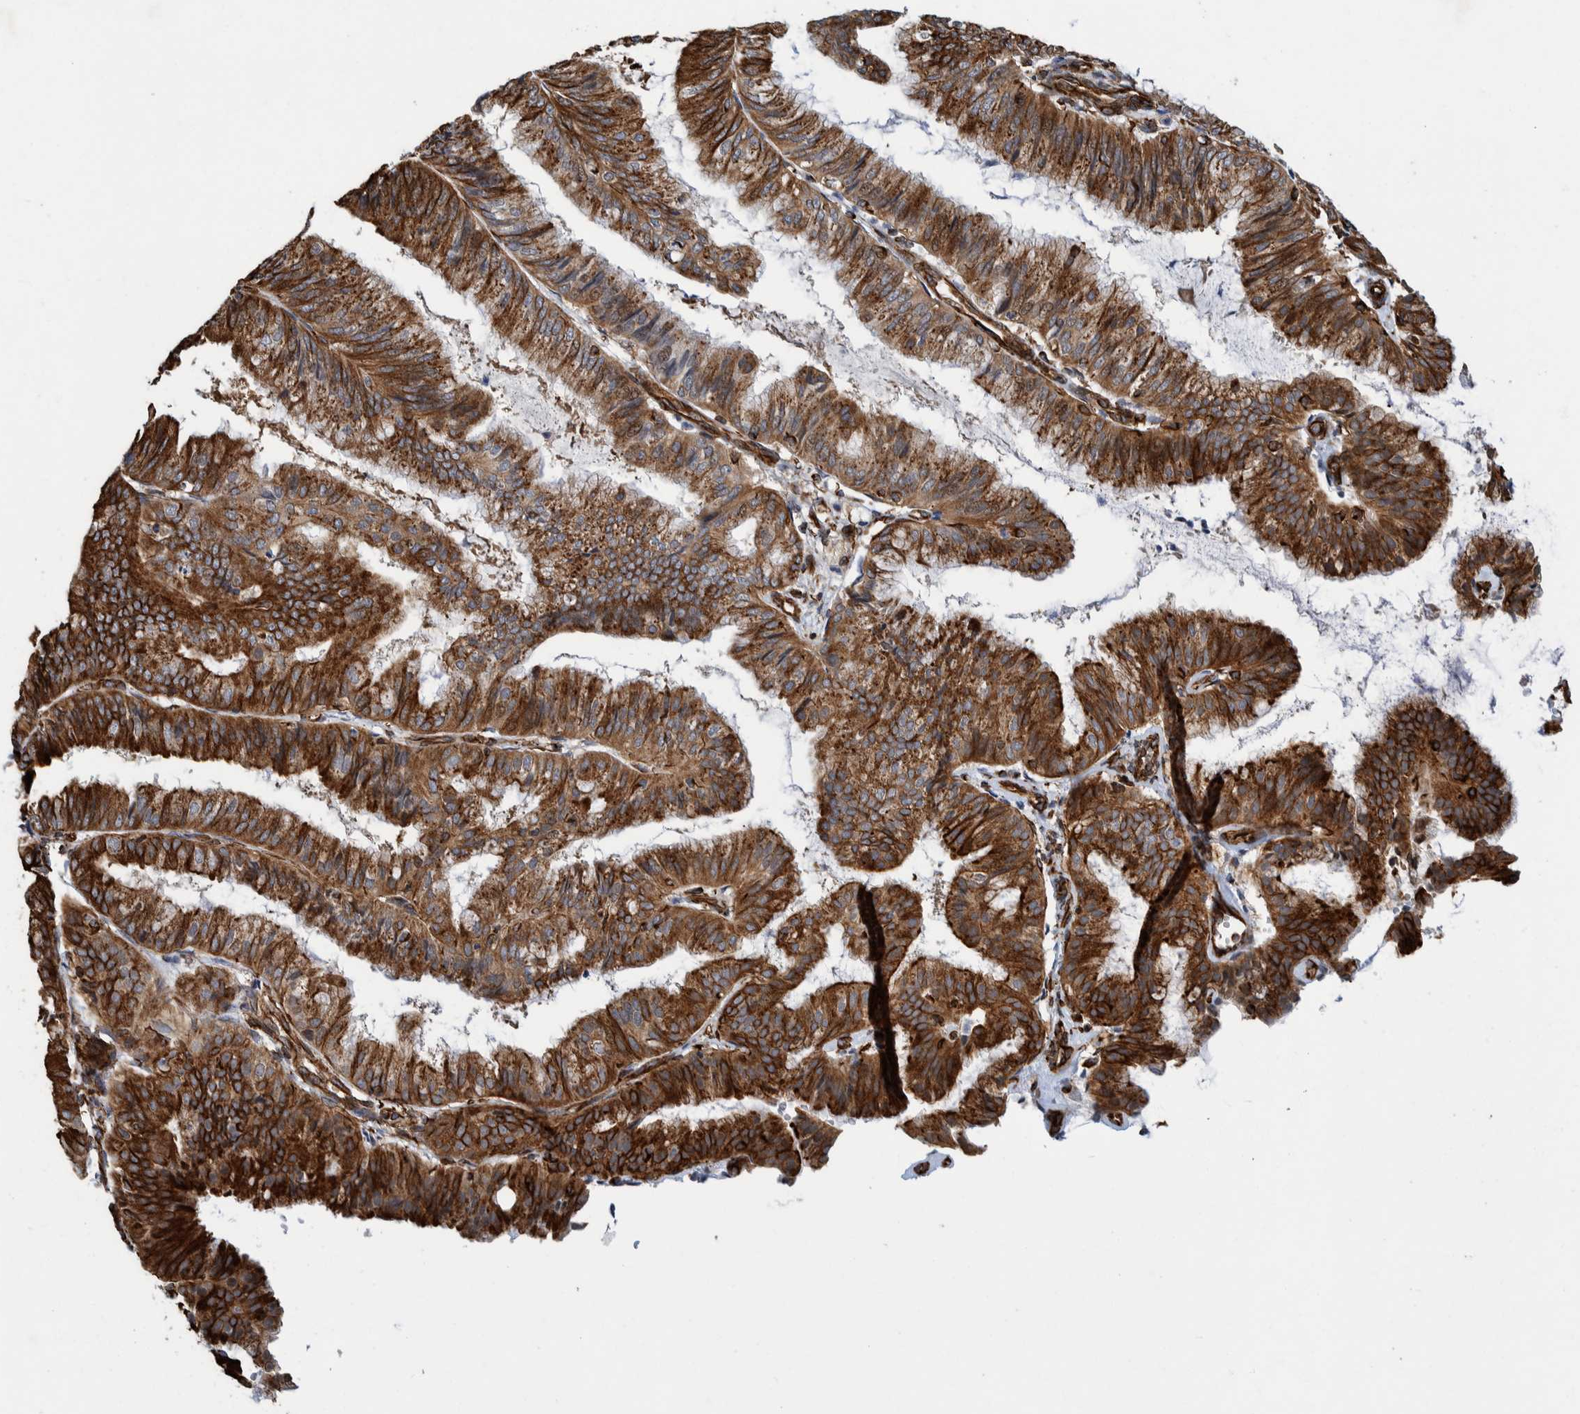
{"staining": {"intensity": "strong", "quantity": ">75%", "location": "cytoplasmic/membranous"}, "tissue": "endometrial cancer", "cell_type": "Tumor cells", "image_type": "cancer", "snomed": [{"axis": "morphology", "description": "Adenocarcinoma, NOS"}, {"axis": "topography", "description": "Endometrium"}], "caption": "This histopathology image shows IHC staining of human adenocarcinoma (endometrial), with high strong cytoplasmic/membranous positivity in about >75% of tumor cells.", "gene": "CCDC57", "patient": {"sex": "female", "age": 63}}